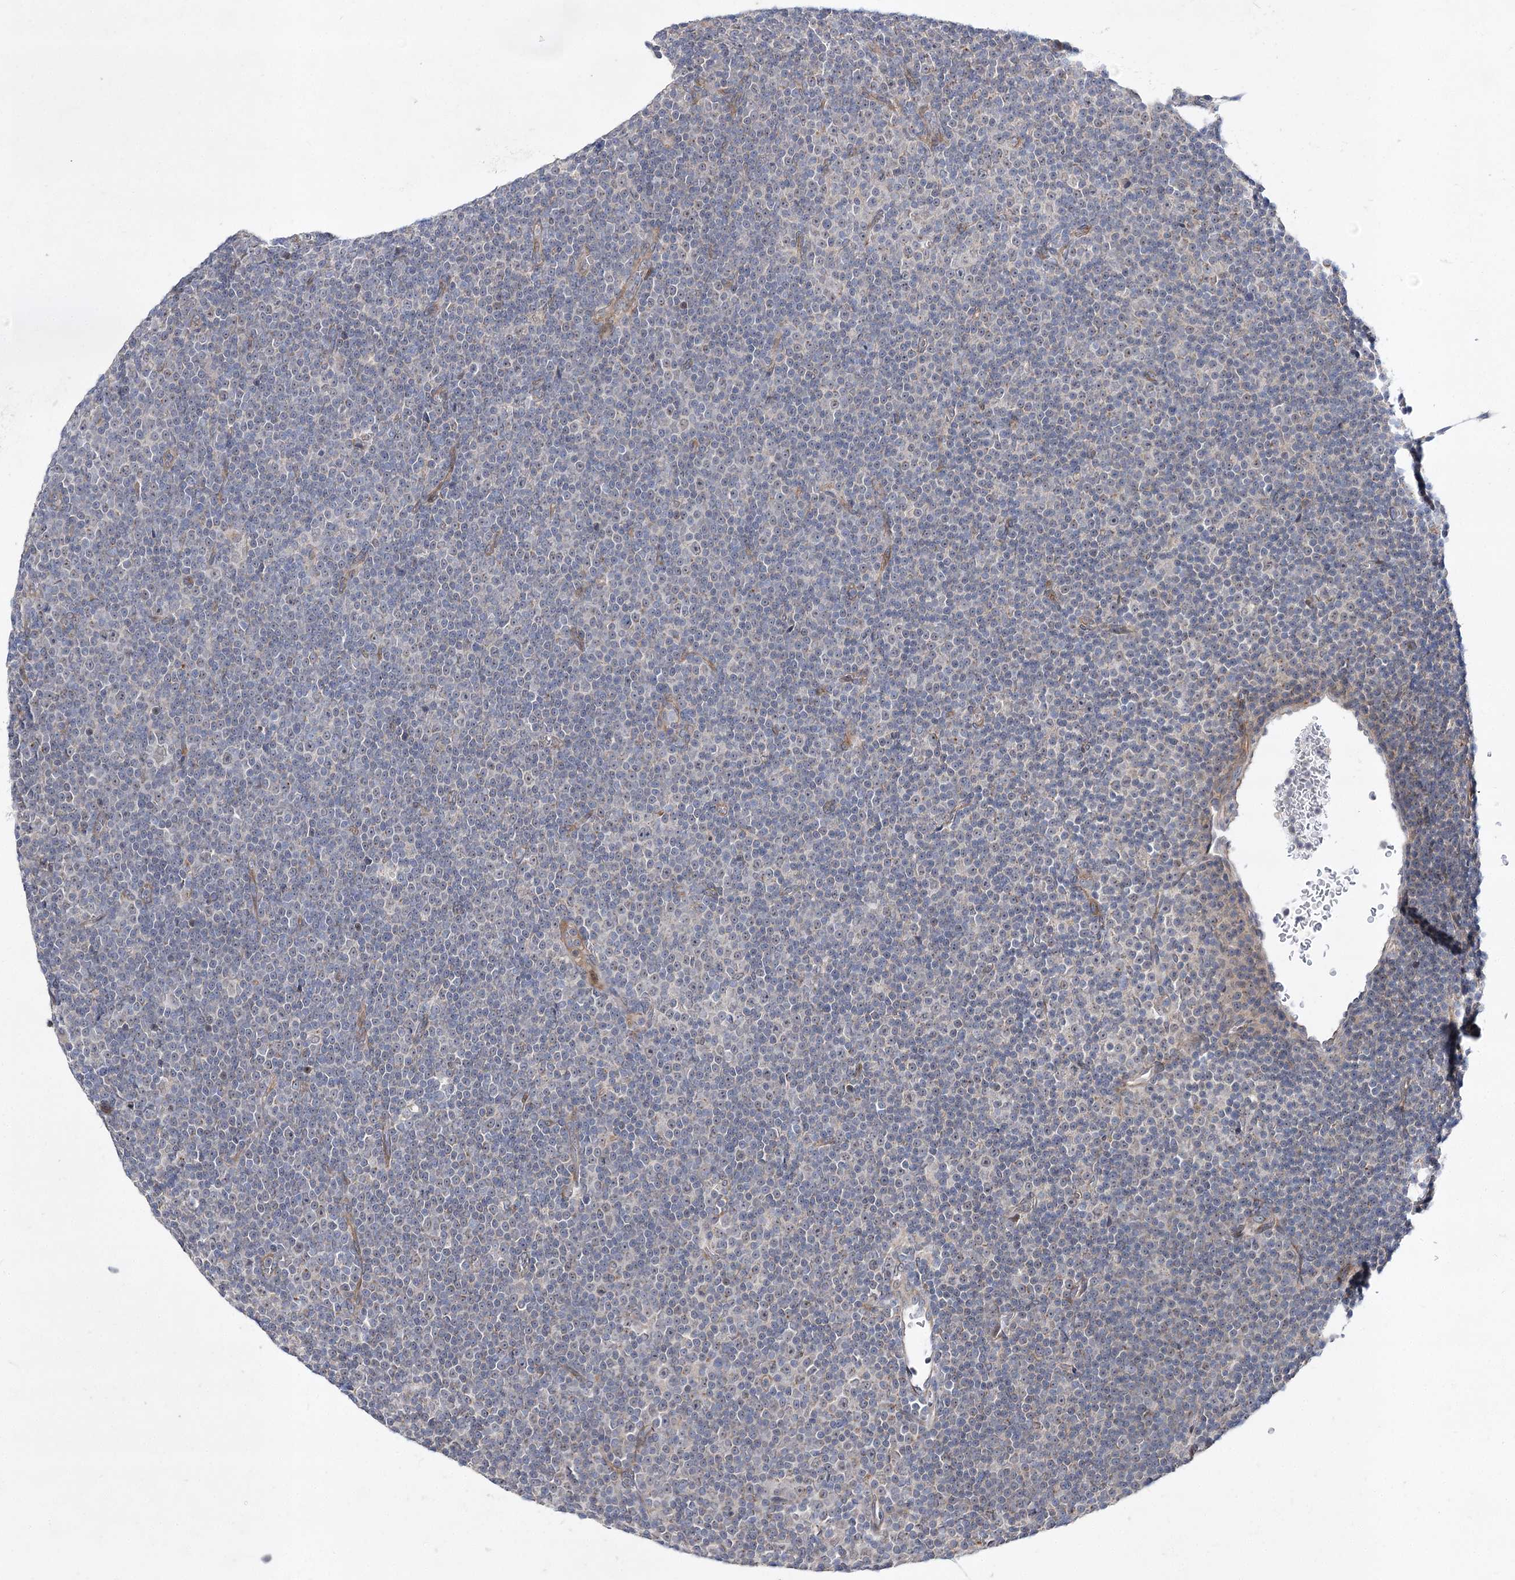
{"staining": {"intensity": "negative", "quantity": "none", "location": "none"}, "tissue": "lymphoma", "cell_type": "Tumor cells", "image_type": "cancer", "snomed": [{"axis": "morphology", "description": "Malignant lymphoma, non-Hodgkin's type, Low grade"}, {"axis": "topography", "description": "Lymph node"}], "caption": "This is an immunohistochemistry histopathology image of human lymphoma. There is no positivity in tumor cells.", "gene": "ARHGAP32", "patient": {"sex": "female", "age": 67}}